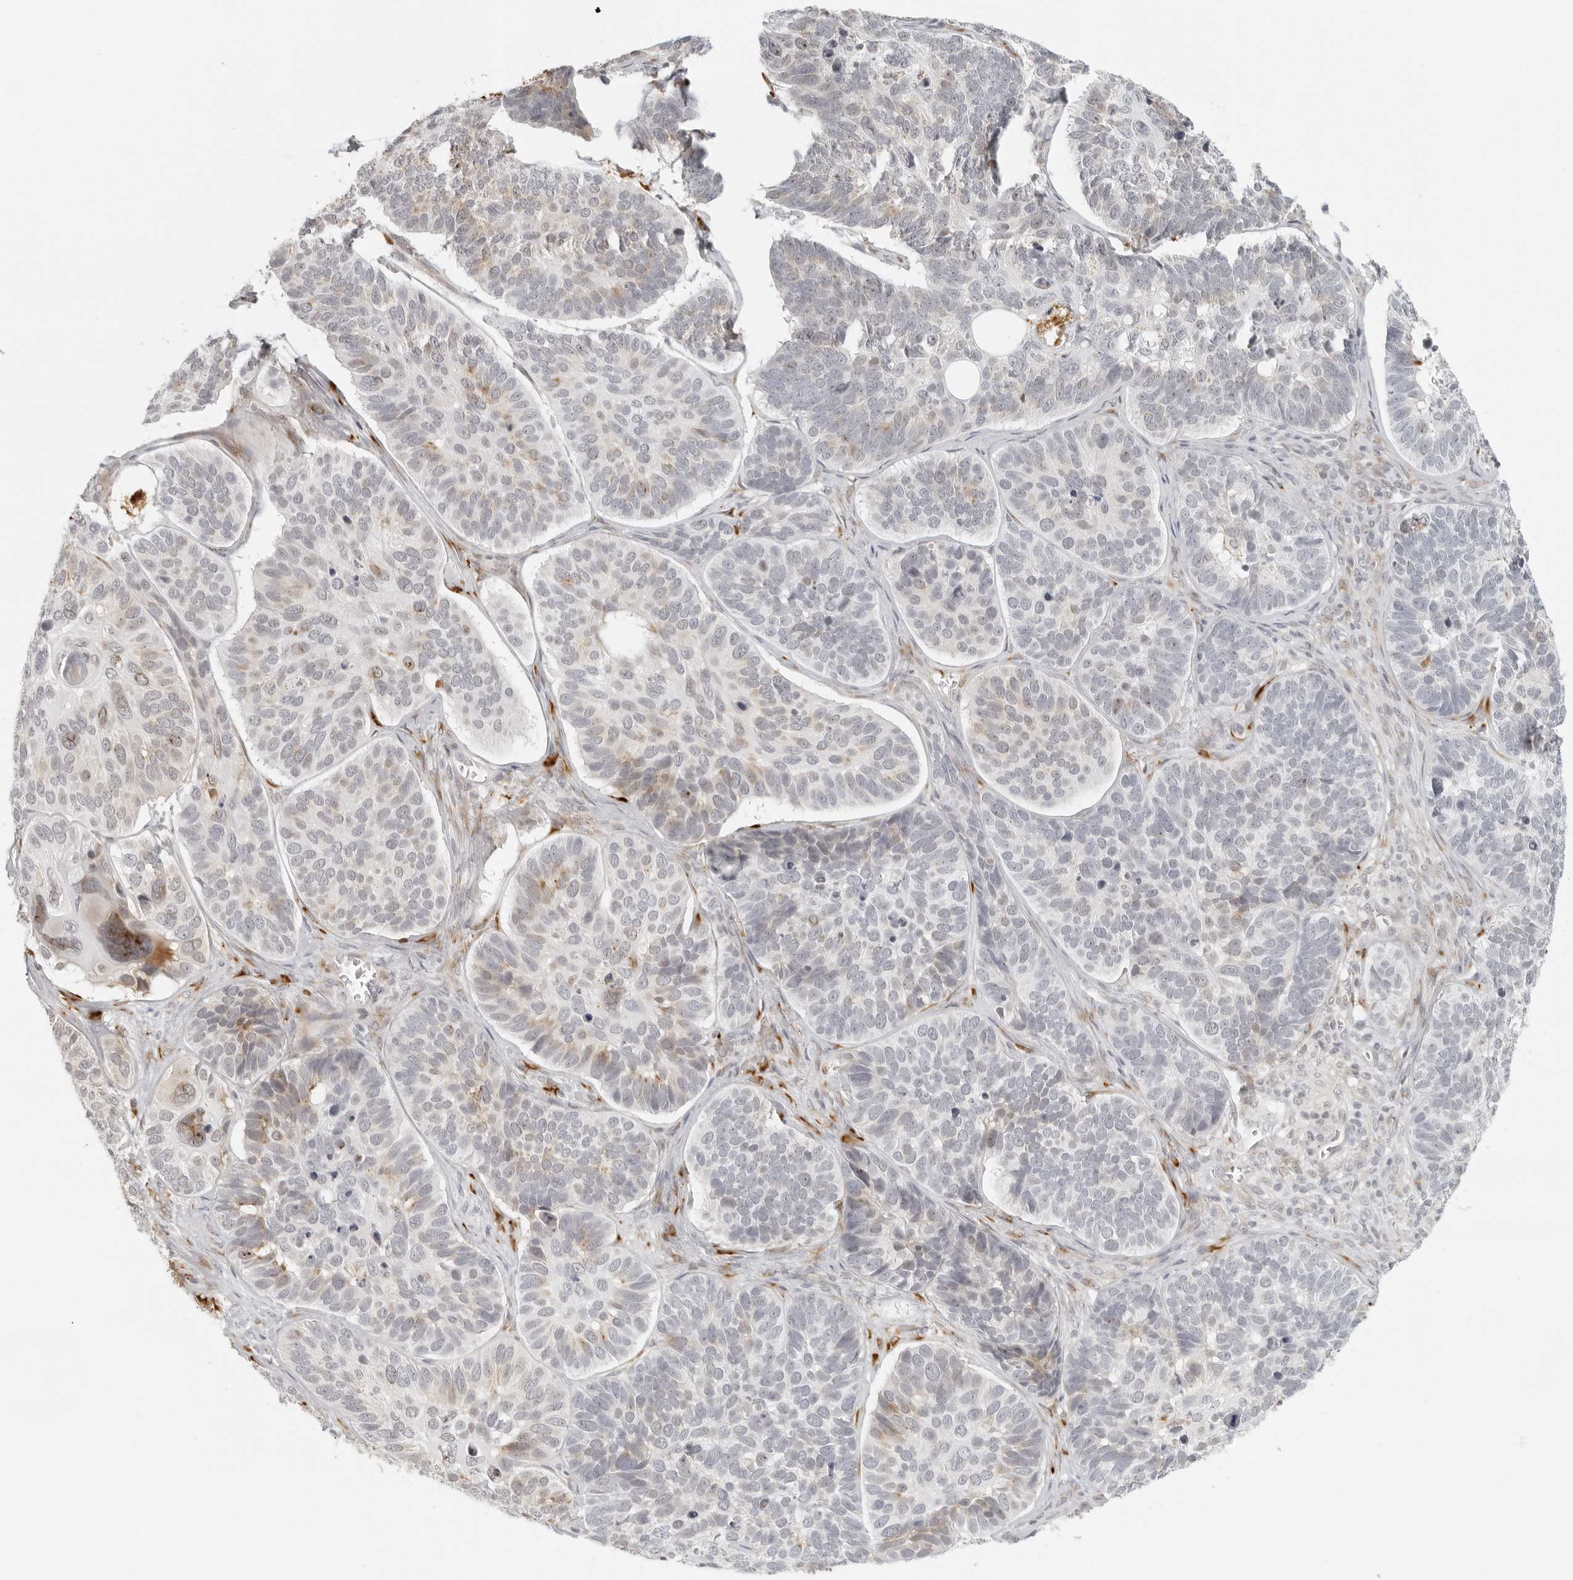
{"staining": {"intensity": "moderate", "quantity": "<25%", "location": "nuclear"}, "tissue": "skin cancer", "cell_type": "Tumor cells", "image_type": "cancer", "snomed": [{"axis": "morphology", "description": "Basal cell carcinoma"}, {"axis": "topography", "description": "Skin"}], "caption": "An immunohistochemistry (IHC) histopathology image of tumor tissue is shown. Protein staining in brown shows moderate nuclear positivity in skin basal cell carcinoma within tumor cells.", "gene": "ZNF678", "patient": {"sex": "male", "age": 62}}